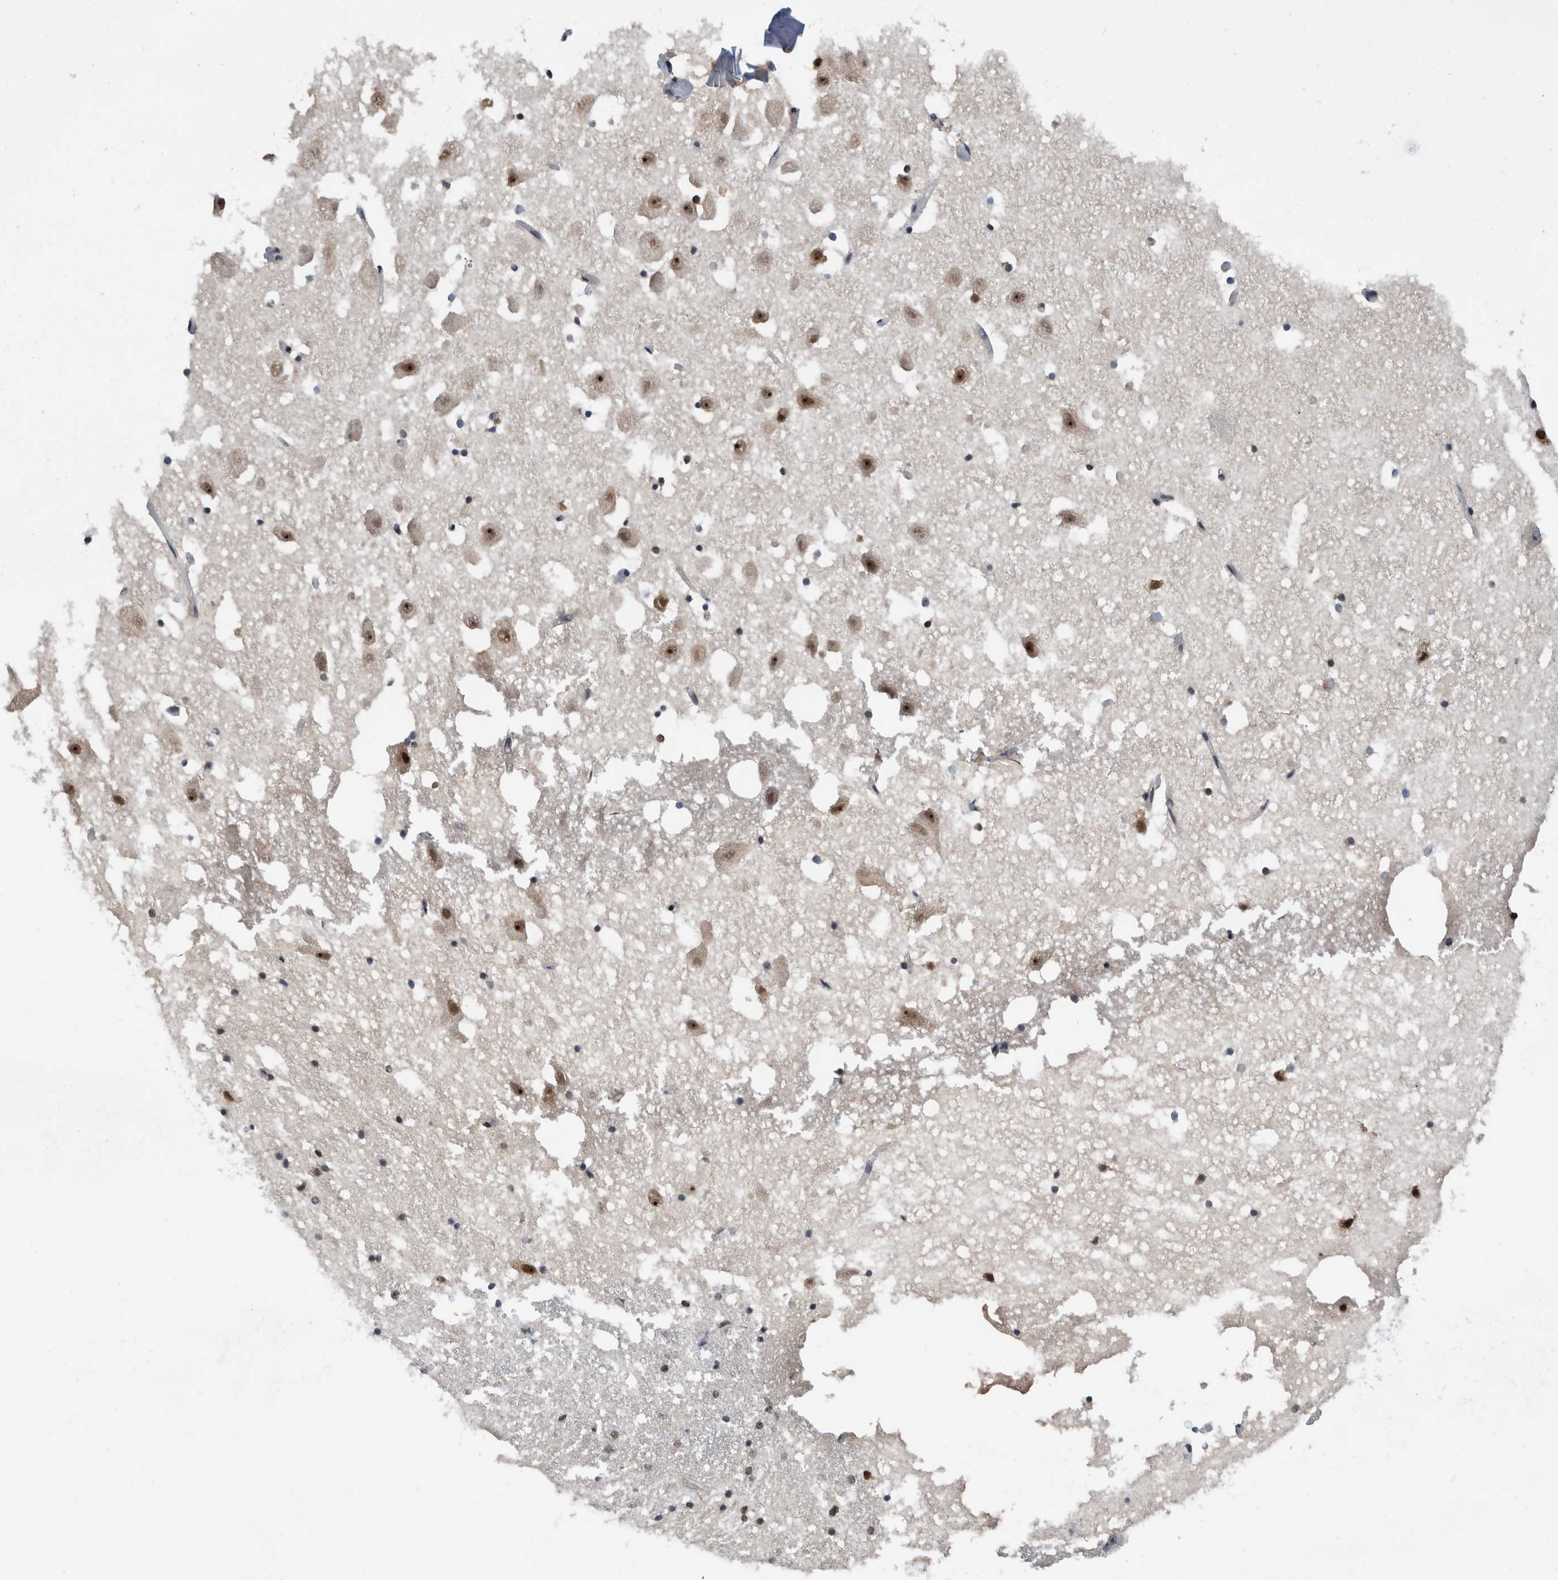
{"staining": {"intensity": "weak", "quantity": "<25%", "location": "cytoplasmic/membranous,nuclear"}, "tissue": "hippocampus", "cell_type": "Glial cells", "image_type": "normal", "snomed": [{"axis": "morphology", "description": "Normal tissue, NOS"}, {"axis": "topography", "description": "Hippocampus"}], "caption": "Micrograph shows no significant protein expression in glial cells of unremarkable hippocampus. The staining was performed using DAB (3,3'-diaminobenzidine) to visualize the protein expression in brown, while the nuclei were stained in blue with hematoxylin (Magnification: 20x).", "gene": "ZNF260", "patient": {"sex": "female", "age": 52}}